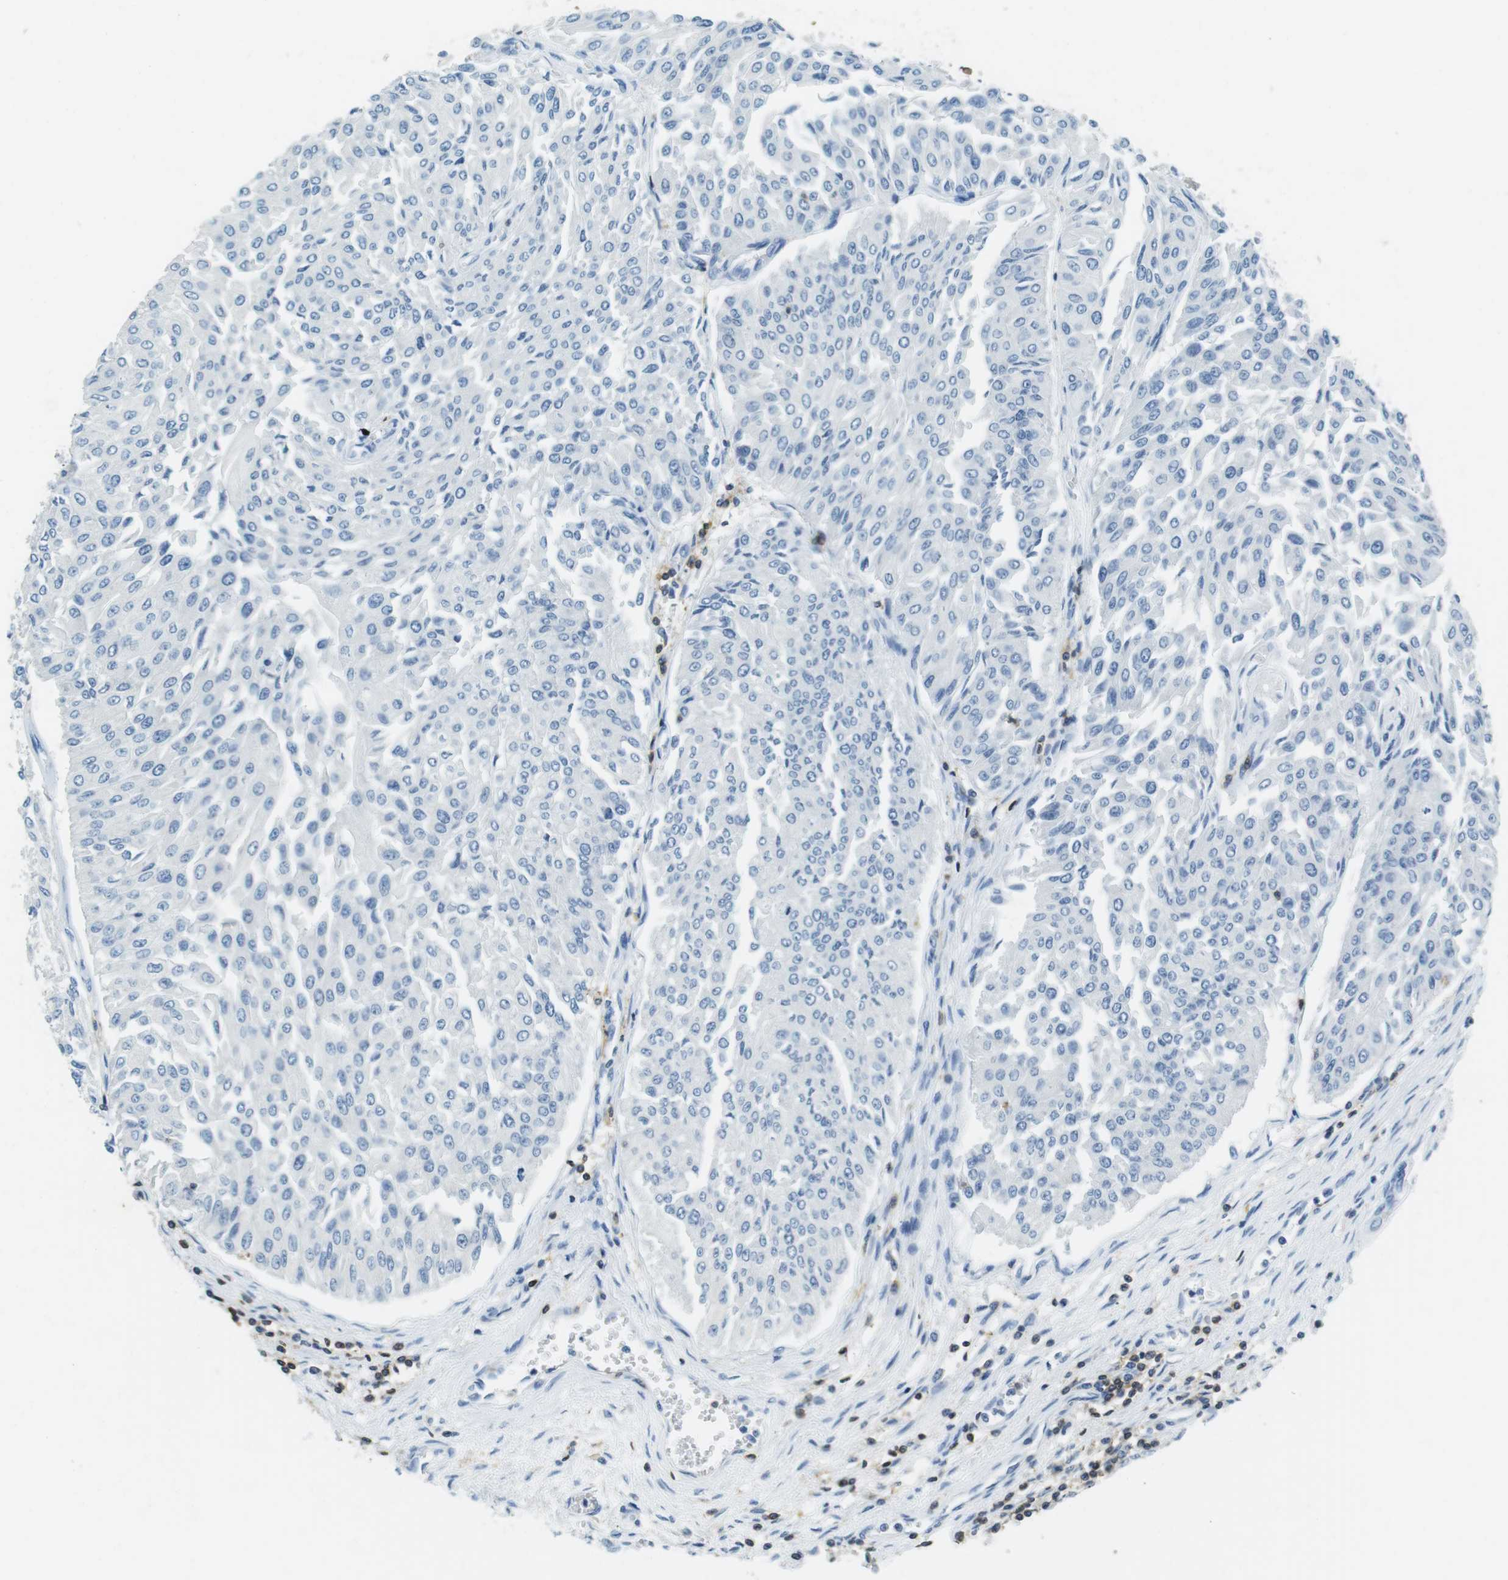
{"staining": {"intensity": "negative", "quantity": "none", "location": "none"}, "tissue": "urothelial cancer", "cell_type": "Tumor cells", "image_type": "cancer", "snomed": [{"axis": "morphology", "description": "Urothelial carcinoma, Low grade"}, {"axis": "topography", "description": "Urinary bladder"}], "caption": "Urothelial cancer was stained to show a protein in brown. There is no significant expression in tumor cells. (Brightfield microscopy of DAB (3,3'-diaminobenzidine) immunohistochemistry at high magnification).", "gene": "LAT", "patient": {"sex": "male", "age": 67}}